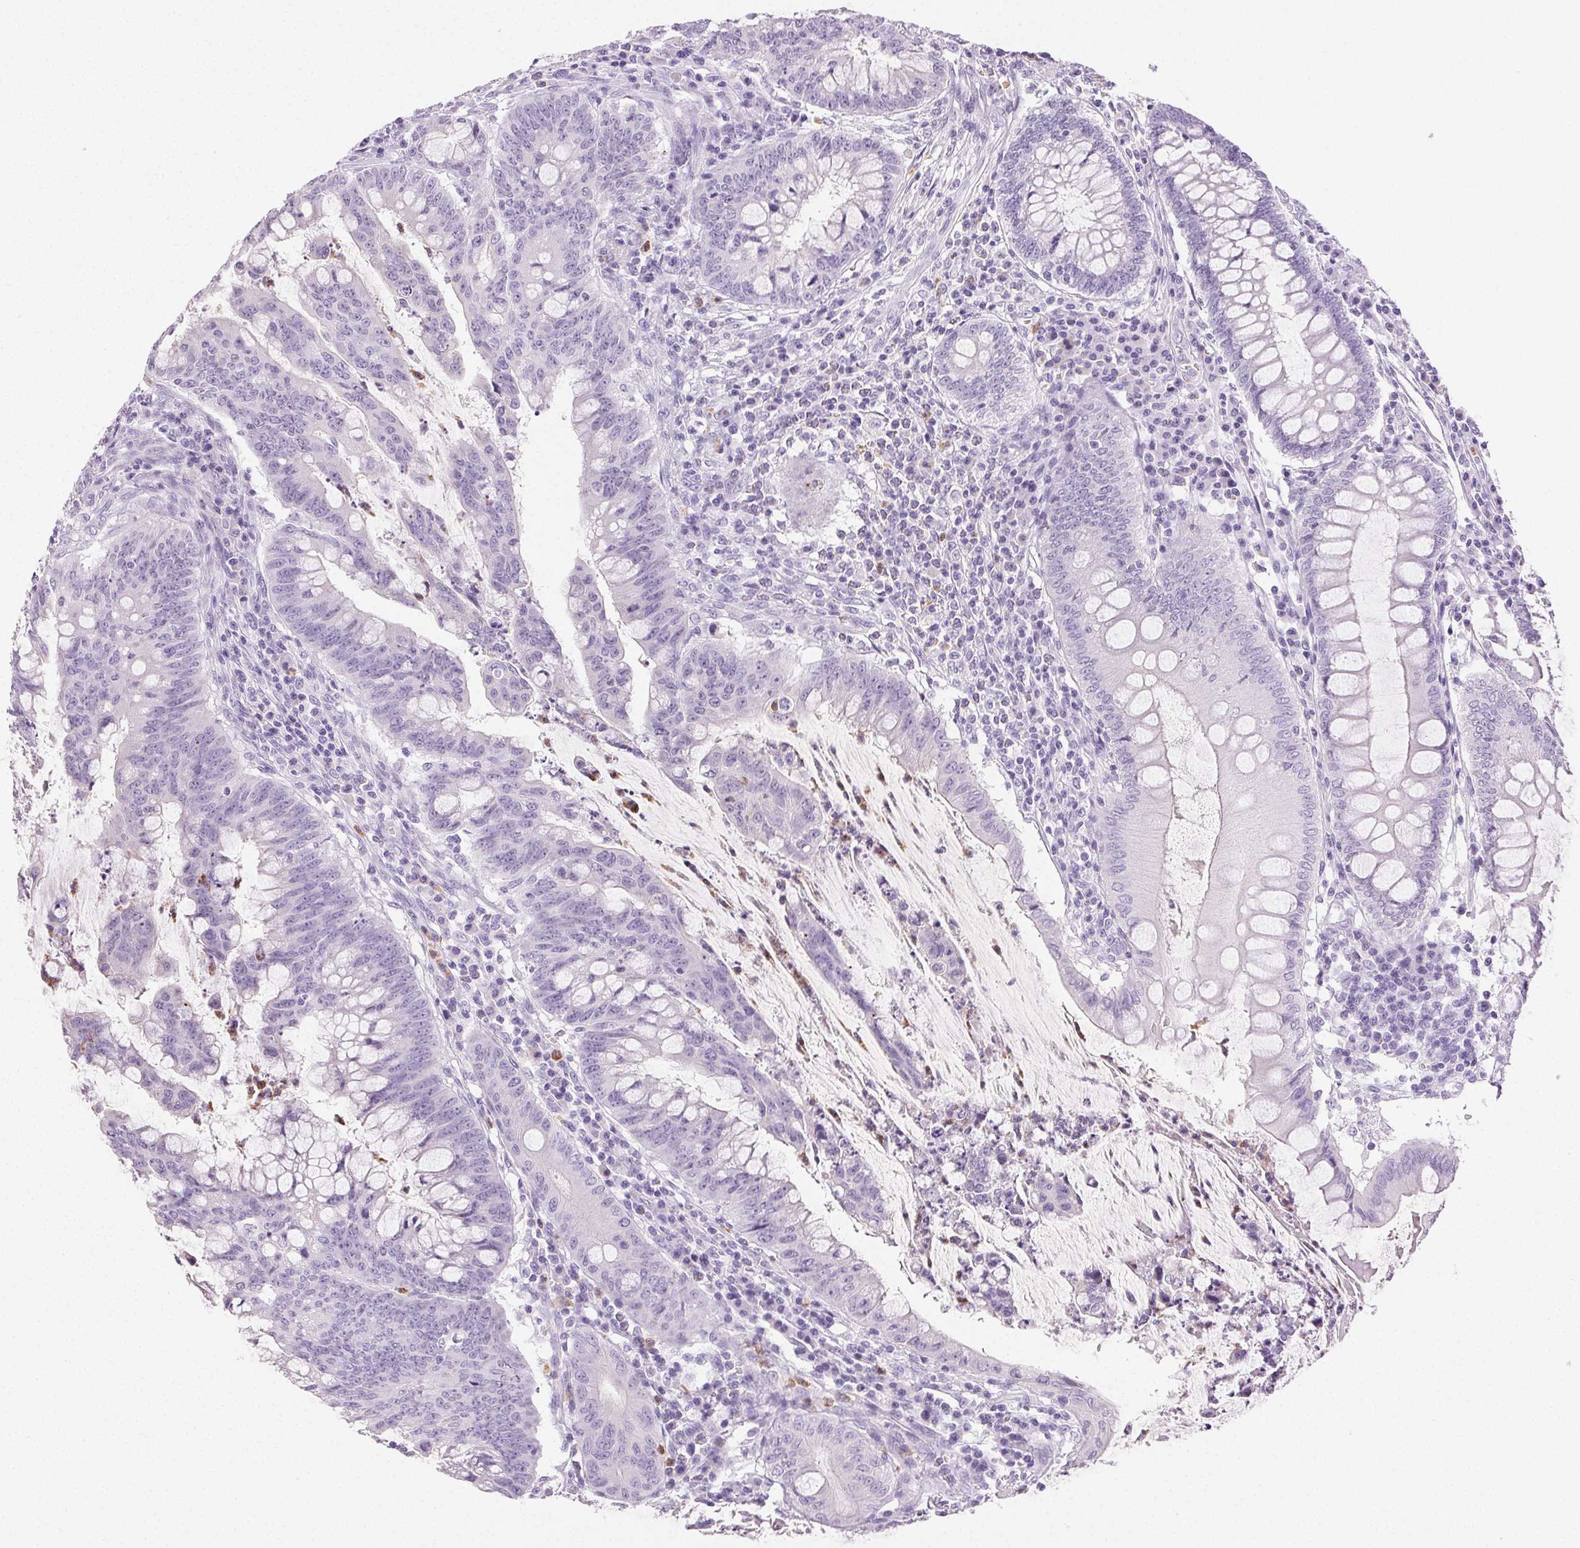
{"staining": {"intensity": "negative", "quantity": "none", "location": "none"}, "tissue": "colorectal cancer", "cell_type": "Tumor cells", "image_type": "cancer", "snomed": [{"axis": "morphology", "description": "Adenocarcinoma, NOS"}, {"axis": "topography", "description": "Colon"}], "caption": "The image demonstrates no staining of tumor cells in colorectal adenocarcinoma.", "gene": "EMX2", "patient": {"sex": "male", "age": 62}}